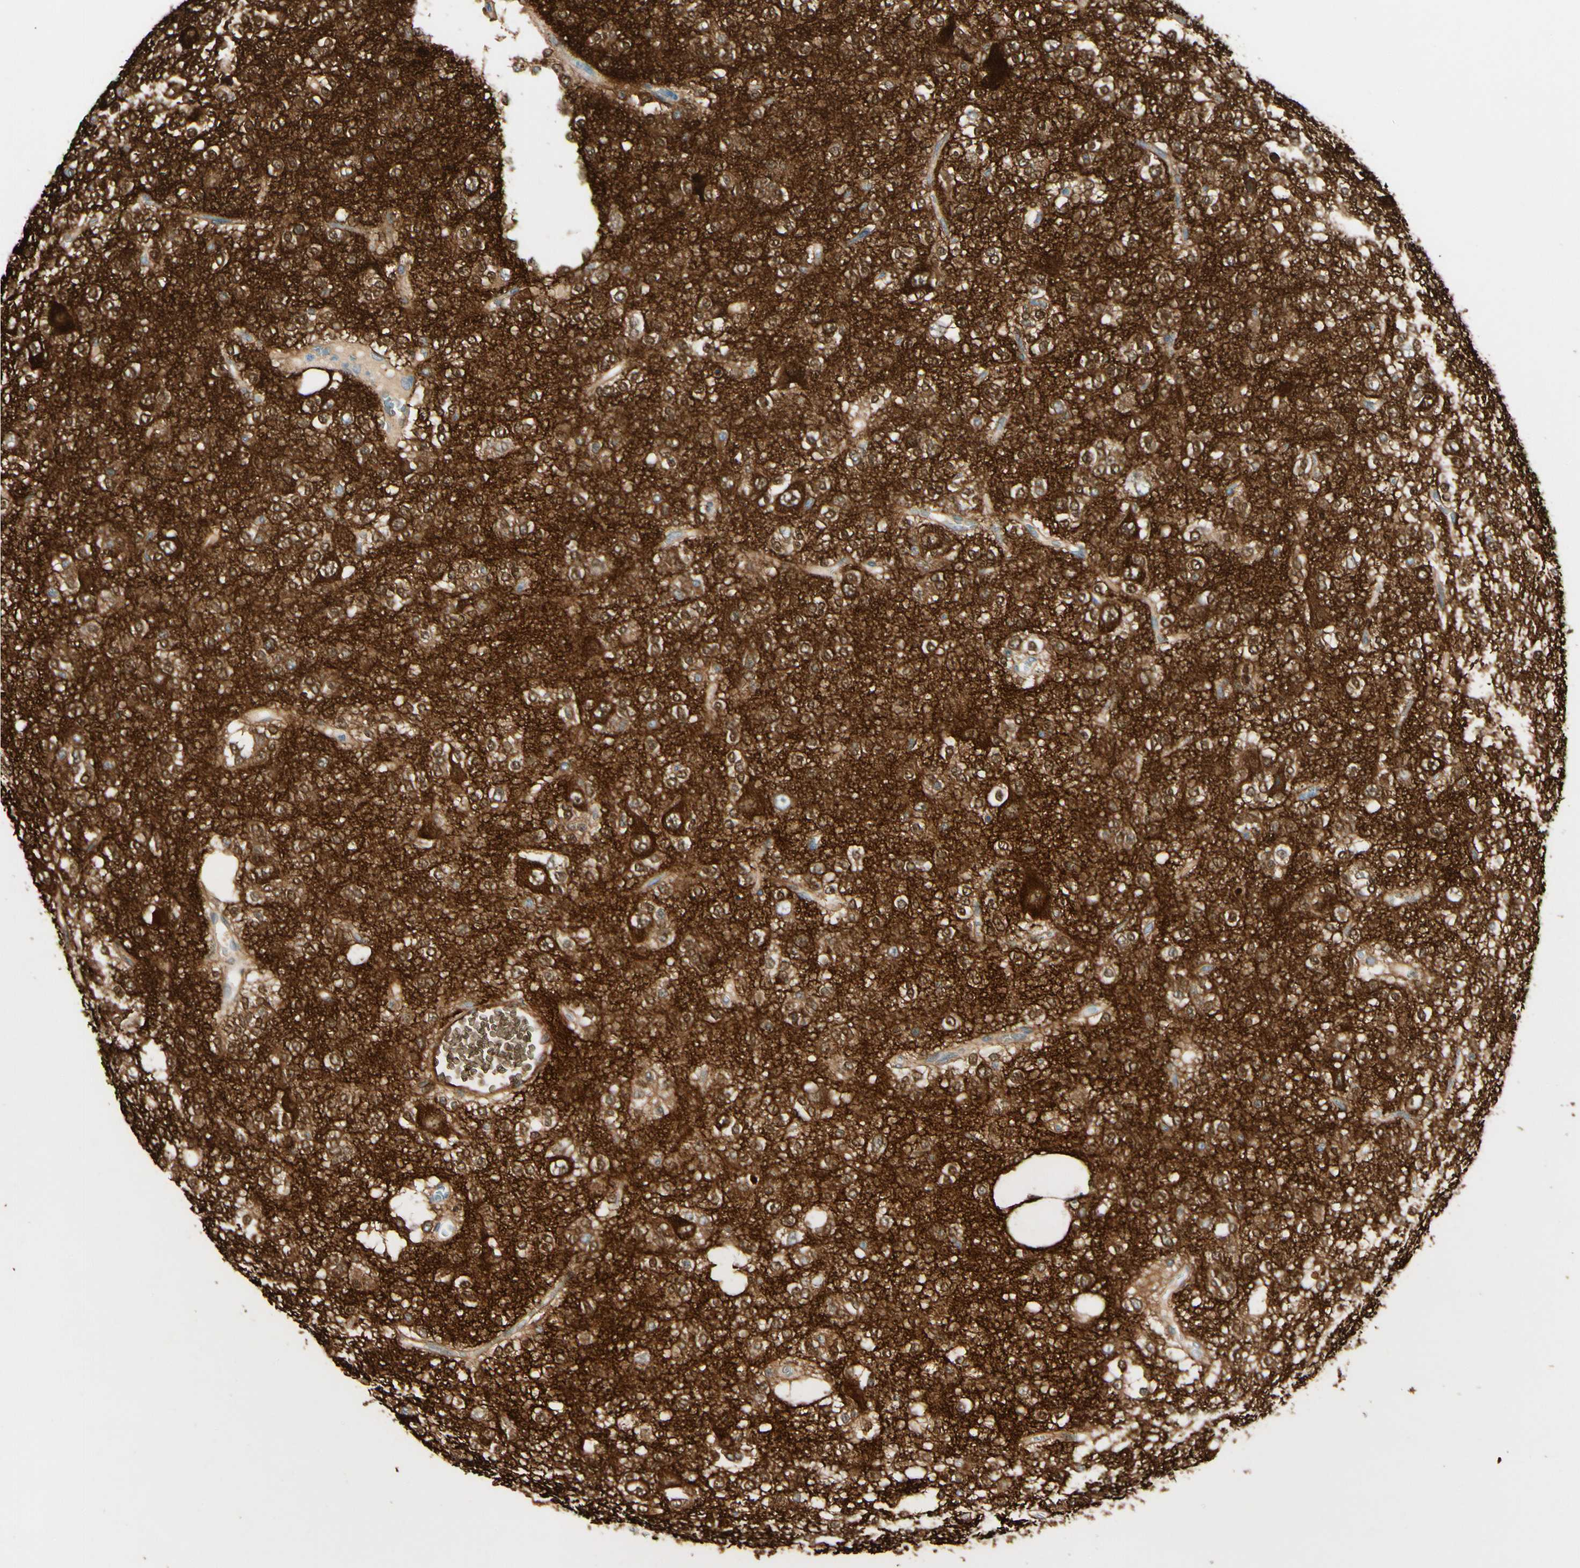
{"staining": {"intensity": "moderate", "quantity": ">75%", "location": "cytoplasmic/membranous"}, "tissue": "glioma", "cell_type": "Tumor cells", "image_type": "cancer", "snomed": [{"axis": "morphology", "description": "Glioma, malignant, Low grade"}, {"axis": "topography", "description": "Brain"}], "caption": "Low-grade glioma (malignant) stained for a protein reveals moderate cytoplasmic/membranous positivity in tumor cells.", "gene": "AMPH", "patient": {"sex": "male", "age": 38}}